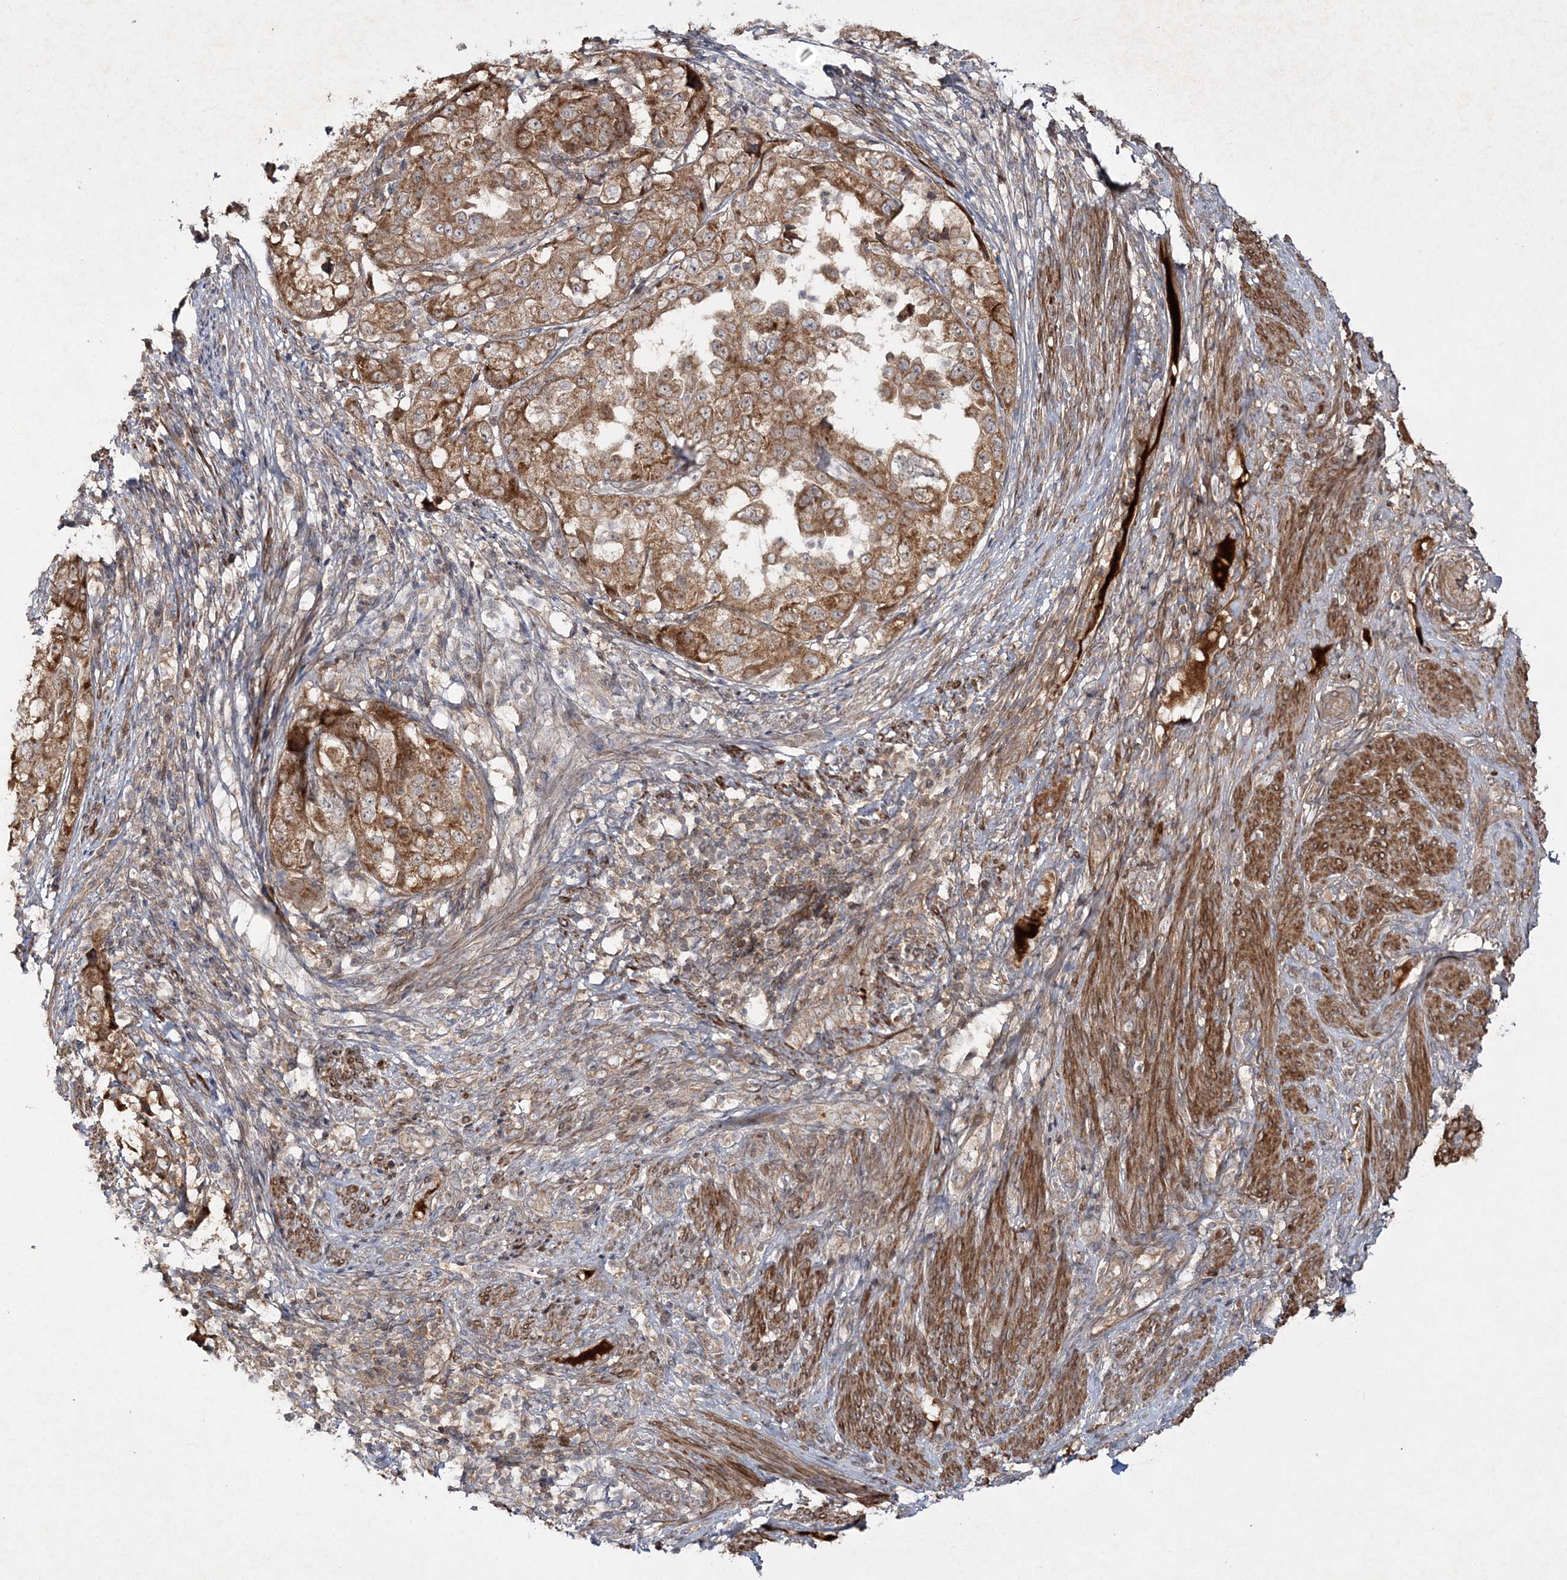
{"staining": {"intensity": "moderate", "quantity": ">75%", "location": "cytoplasmic/membranous"}, "tissue": "endometrial cancer", "cell_type": "Tumor cells", "image_type": "cancer", "snomed": [{"axis": "morphology", "description": "Adenocarcinoma, NOS"}, {"axis": "topography", "description": "Endometrium"}], "caption": "The immunohistochemical stain shows moderate cytoplasmic/membranous expression in tumor cells of endometrial cancer (adenocarcinoma) tissue.", "gene": "MOCS2", "patient": {"sex": "female", "age": 85}}